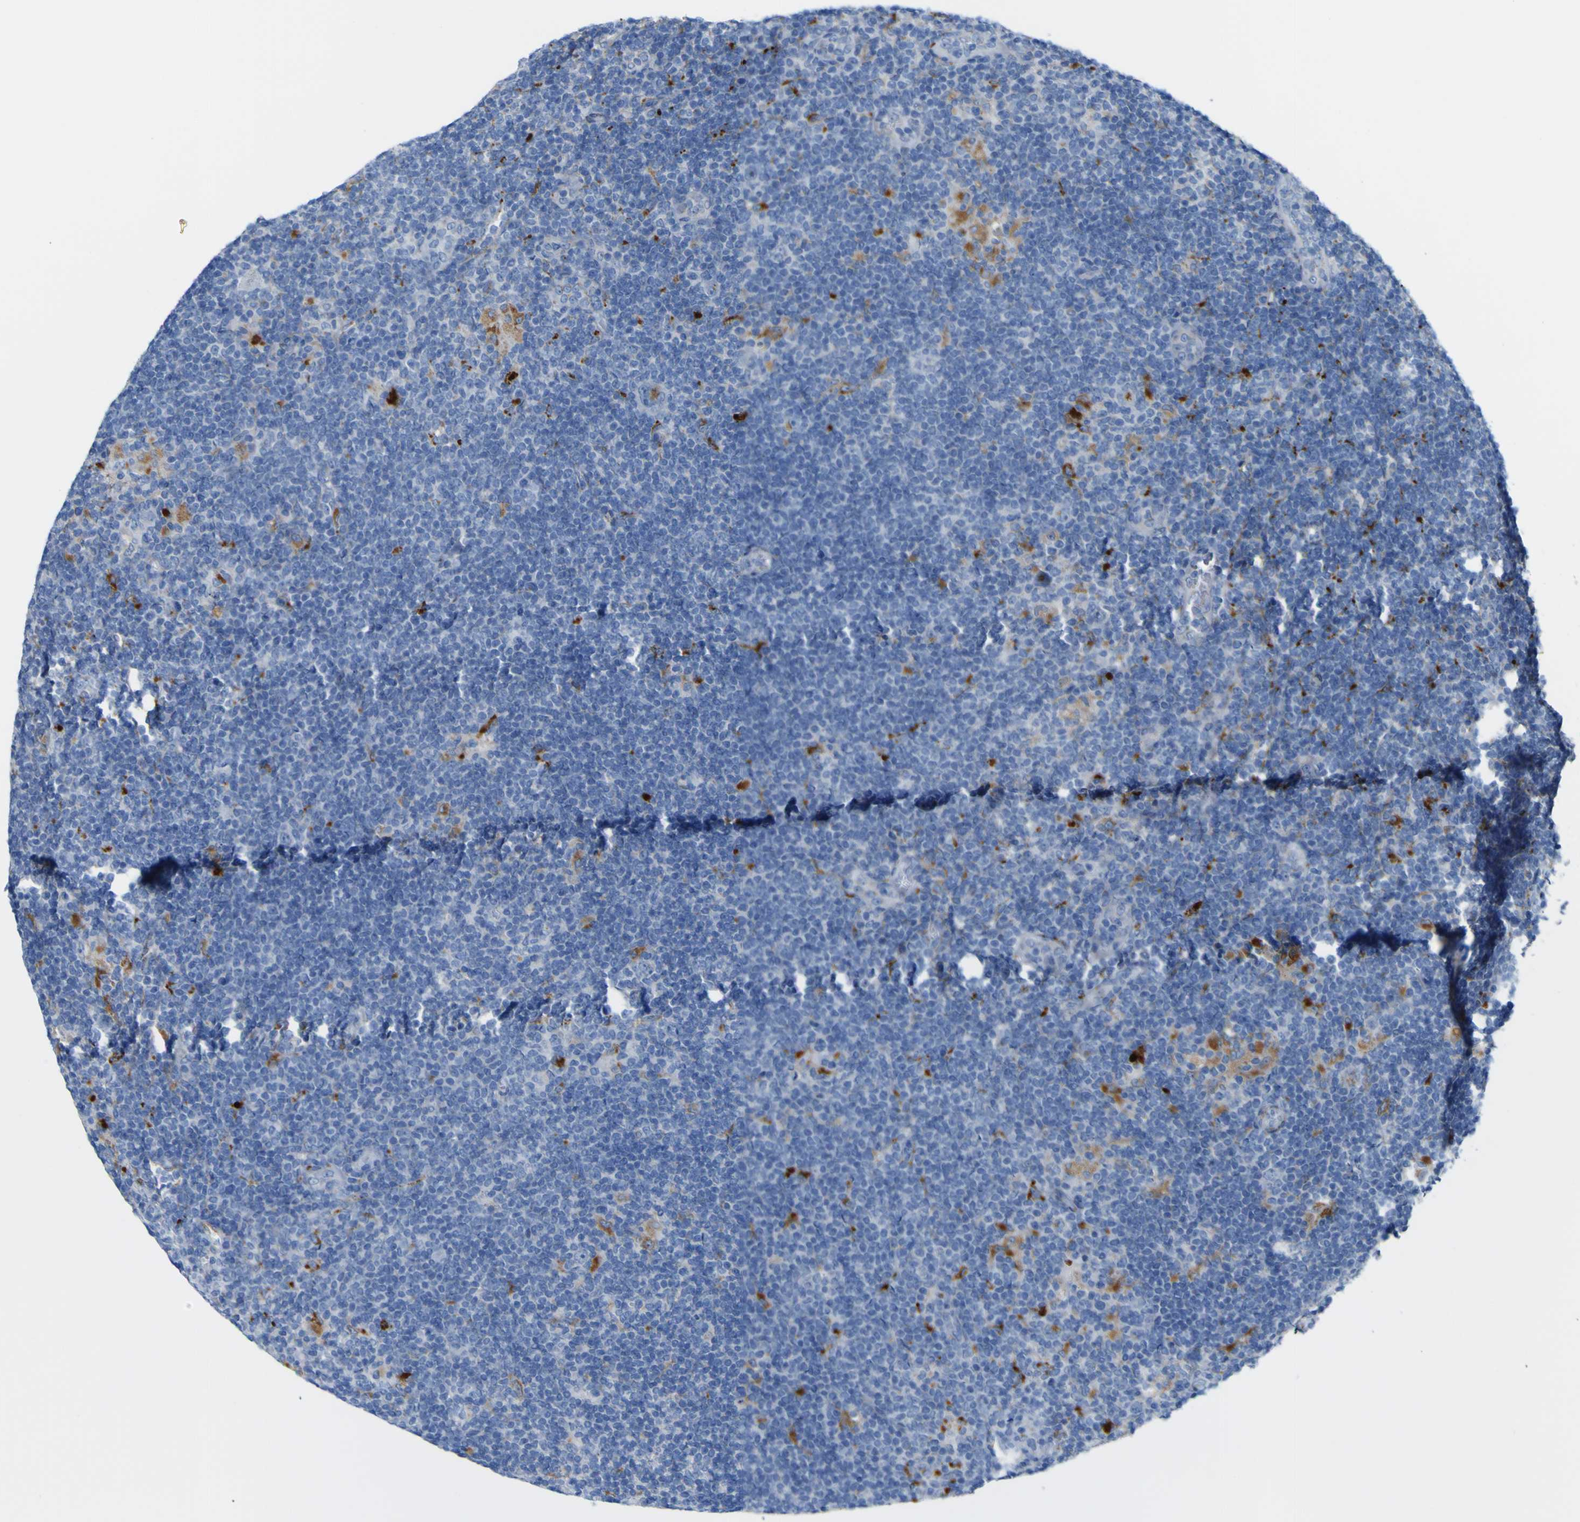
{"staining": {"intensity": "moderate", "quantity": "25%-75%", "location": "cytoplasmic/membranous"}, "tissue": "lymphoma", "cell_type": "Tumor cells", "image_type": "cancer", "snomed": [{"axis": "morphology", "description": "Hodgkin's disease, NOS"}, {"axis": "topography", "description": "Lymph node"}], "caption": "Human lymphoma stained for a protein (brown) demonstrates moderate cytoplasmic/membranous positive expression in about 25%-75% of tumor cells.", "gene": "PTPRF", "patient": {"sex": "female", "age": 57}}